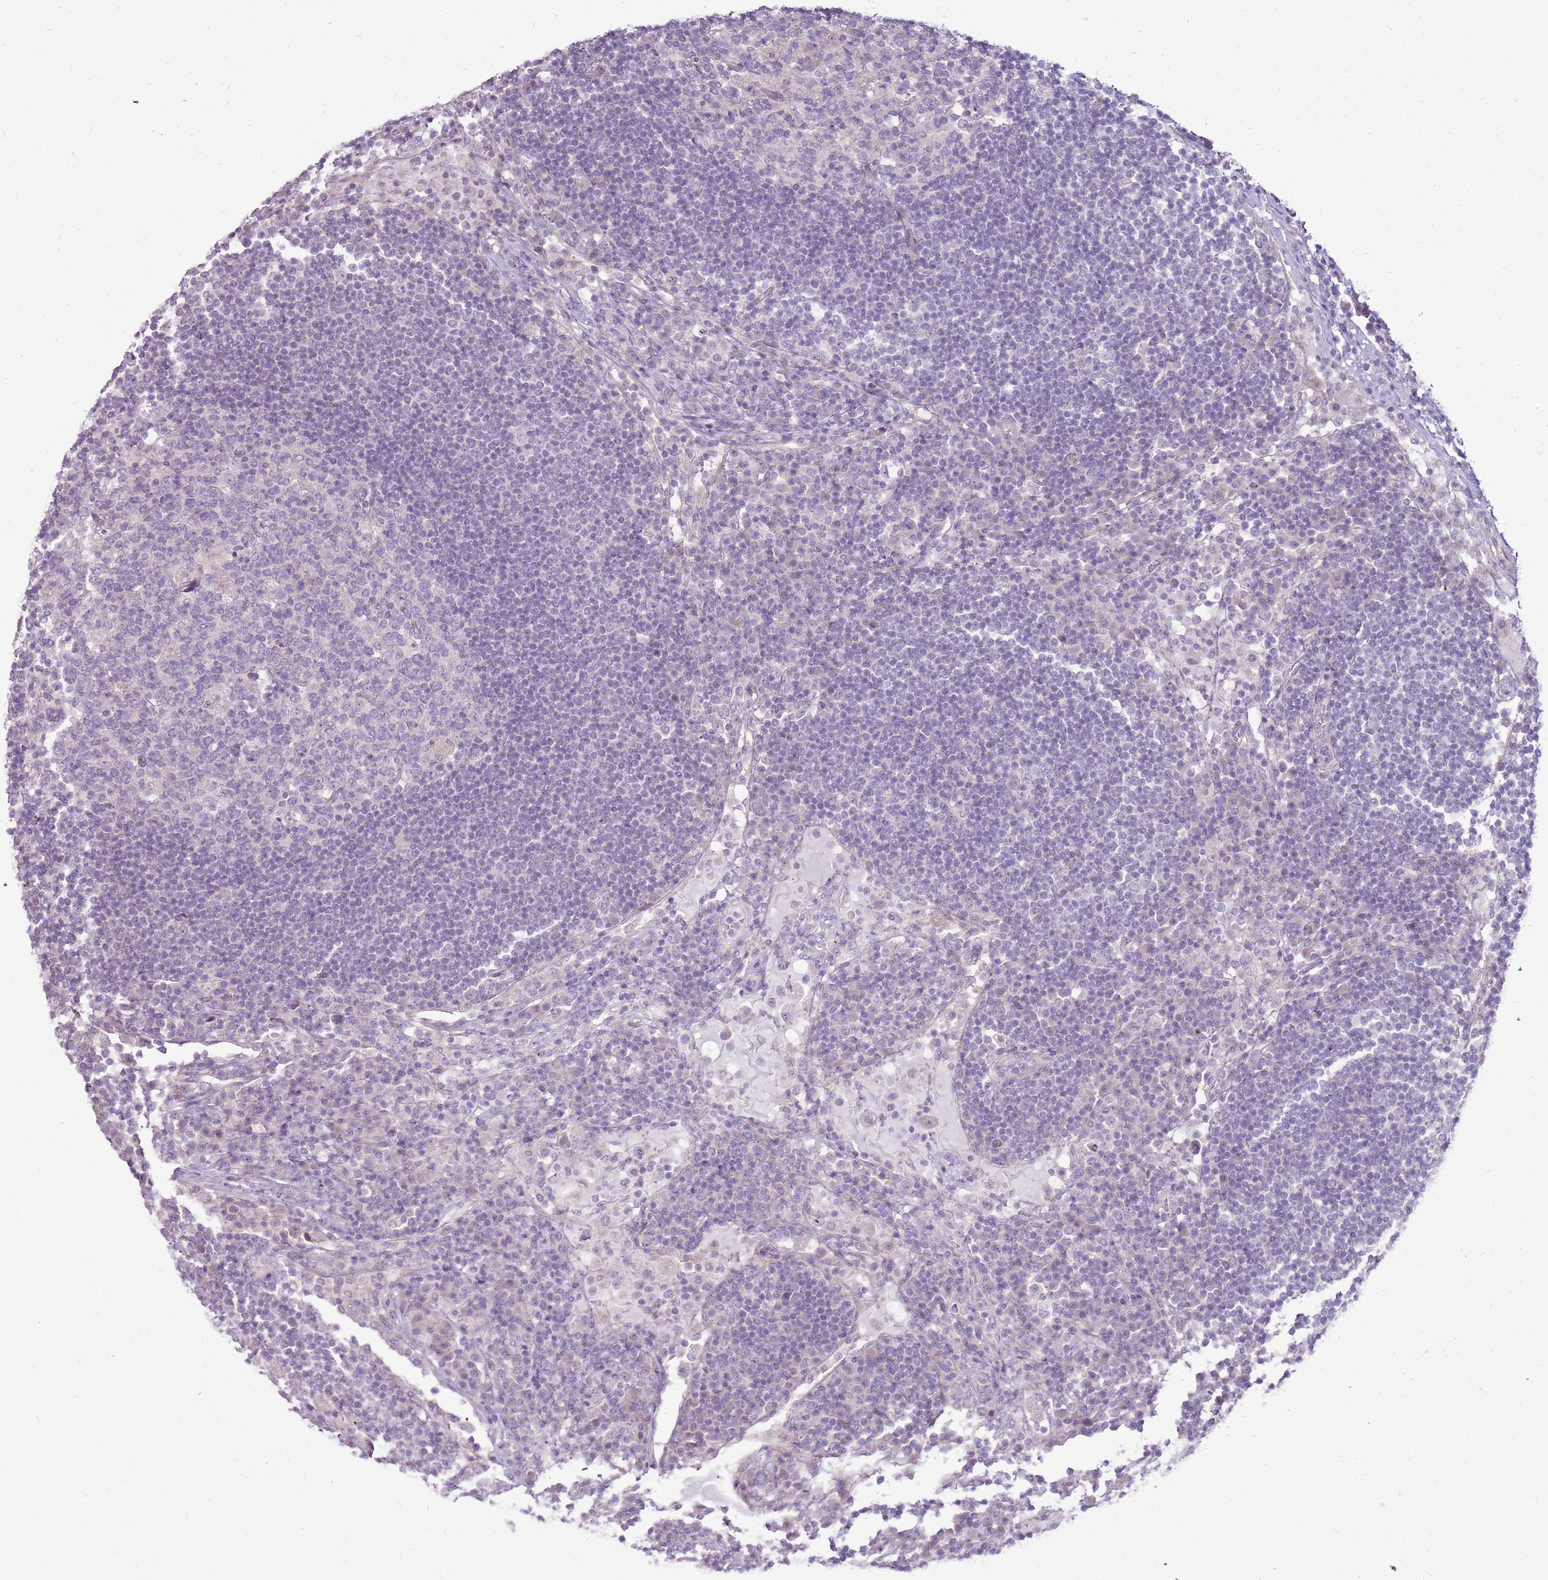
{"staining": {"intensity": "negative", "quantity": "none", "location": "none"}, "tissue": "lymph node", "cell_type": "Germinal center cells", "image_type": "normal", "snomed": [{"axis": "morphology", "description": "Normal tissue, NOS"}, {"axis": "topography", "description": "Lymph node"}], "caption": "A high-resolution micrograph shows immunohistochemistry staining of normal lymph node, which shows no significant expression in germinal center cells. (DAB (3,3'-diaminobenzidine) immunohistochemistry (IHC) visualized using brightfield microscopy, high magnification).", "gene": "UGGT2", "patient": {"sex": "female", "age": 53}}